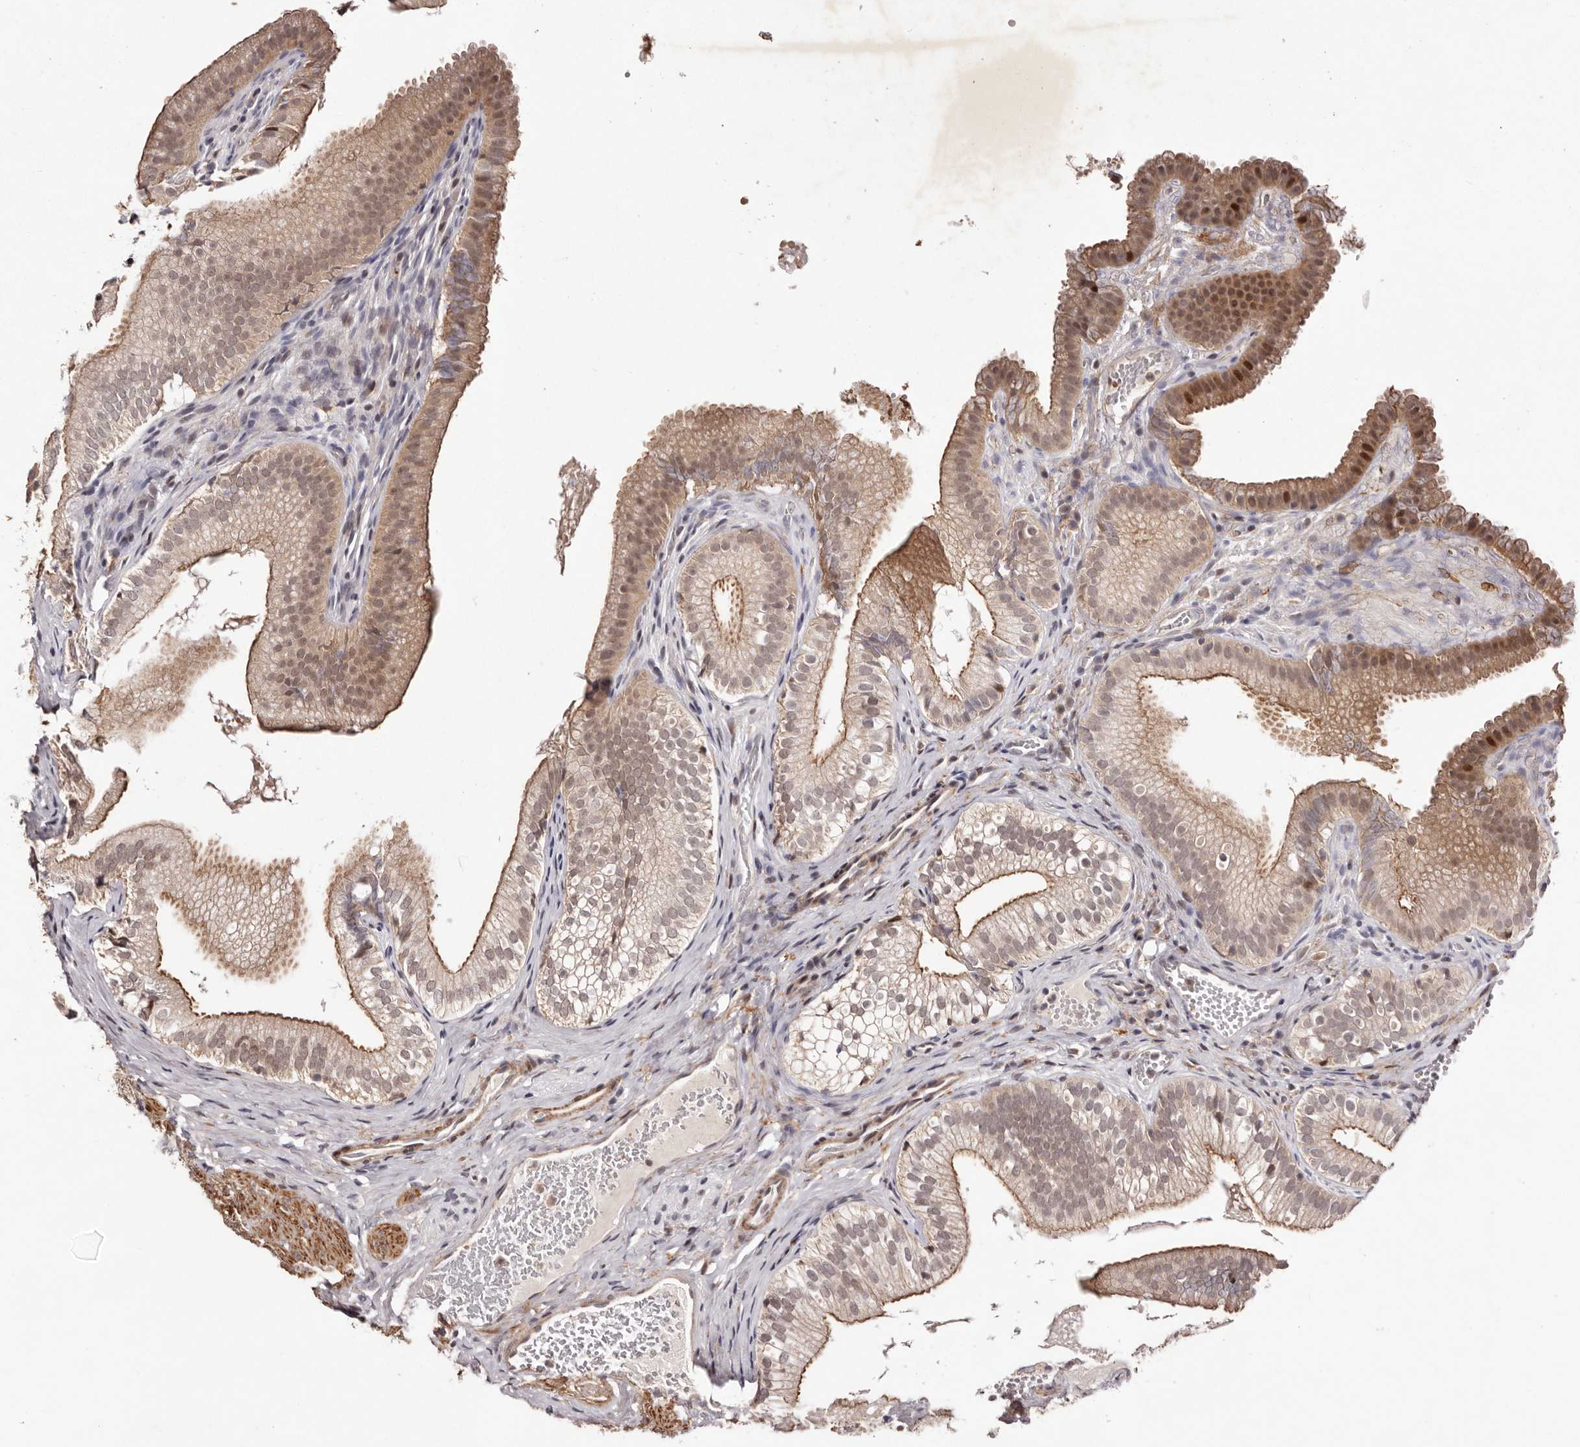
{"staining": {"intensity": "moderate", "quantity": ">75%", "location": "cytoplasmic/membranous,nuclear"}, "tissue": "gallbladder", "cell_type": "Glandular cells", "image_type": "normal", "snomed": [{"axis": "morphology", "description": "Normal tissue, NOS"}, {"axis": "topography", "description": "Gallbladder"}], "caption": "A micrograph of gallbladder stained for a protein displays moderate cytoplasmic/membranous,nuclear brown staining in glandular cells. (DAB (3,3'-diaminobenzidine) IHC, brown staining for protein, blue staining for nuclei).", "gene": "FBXO5", "patient": {"sex": "female", "age": 30}}